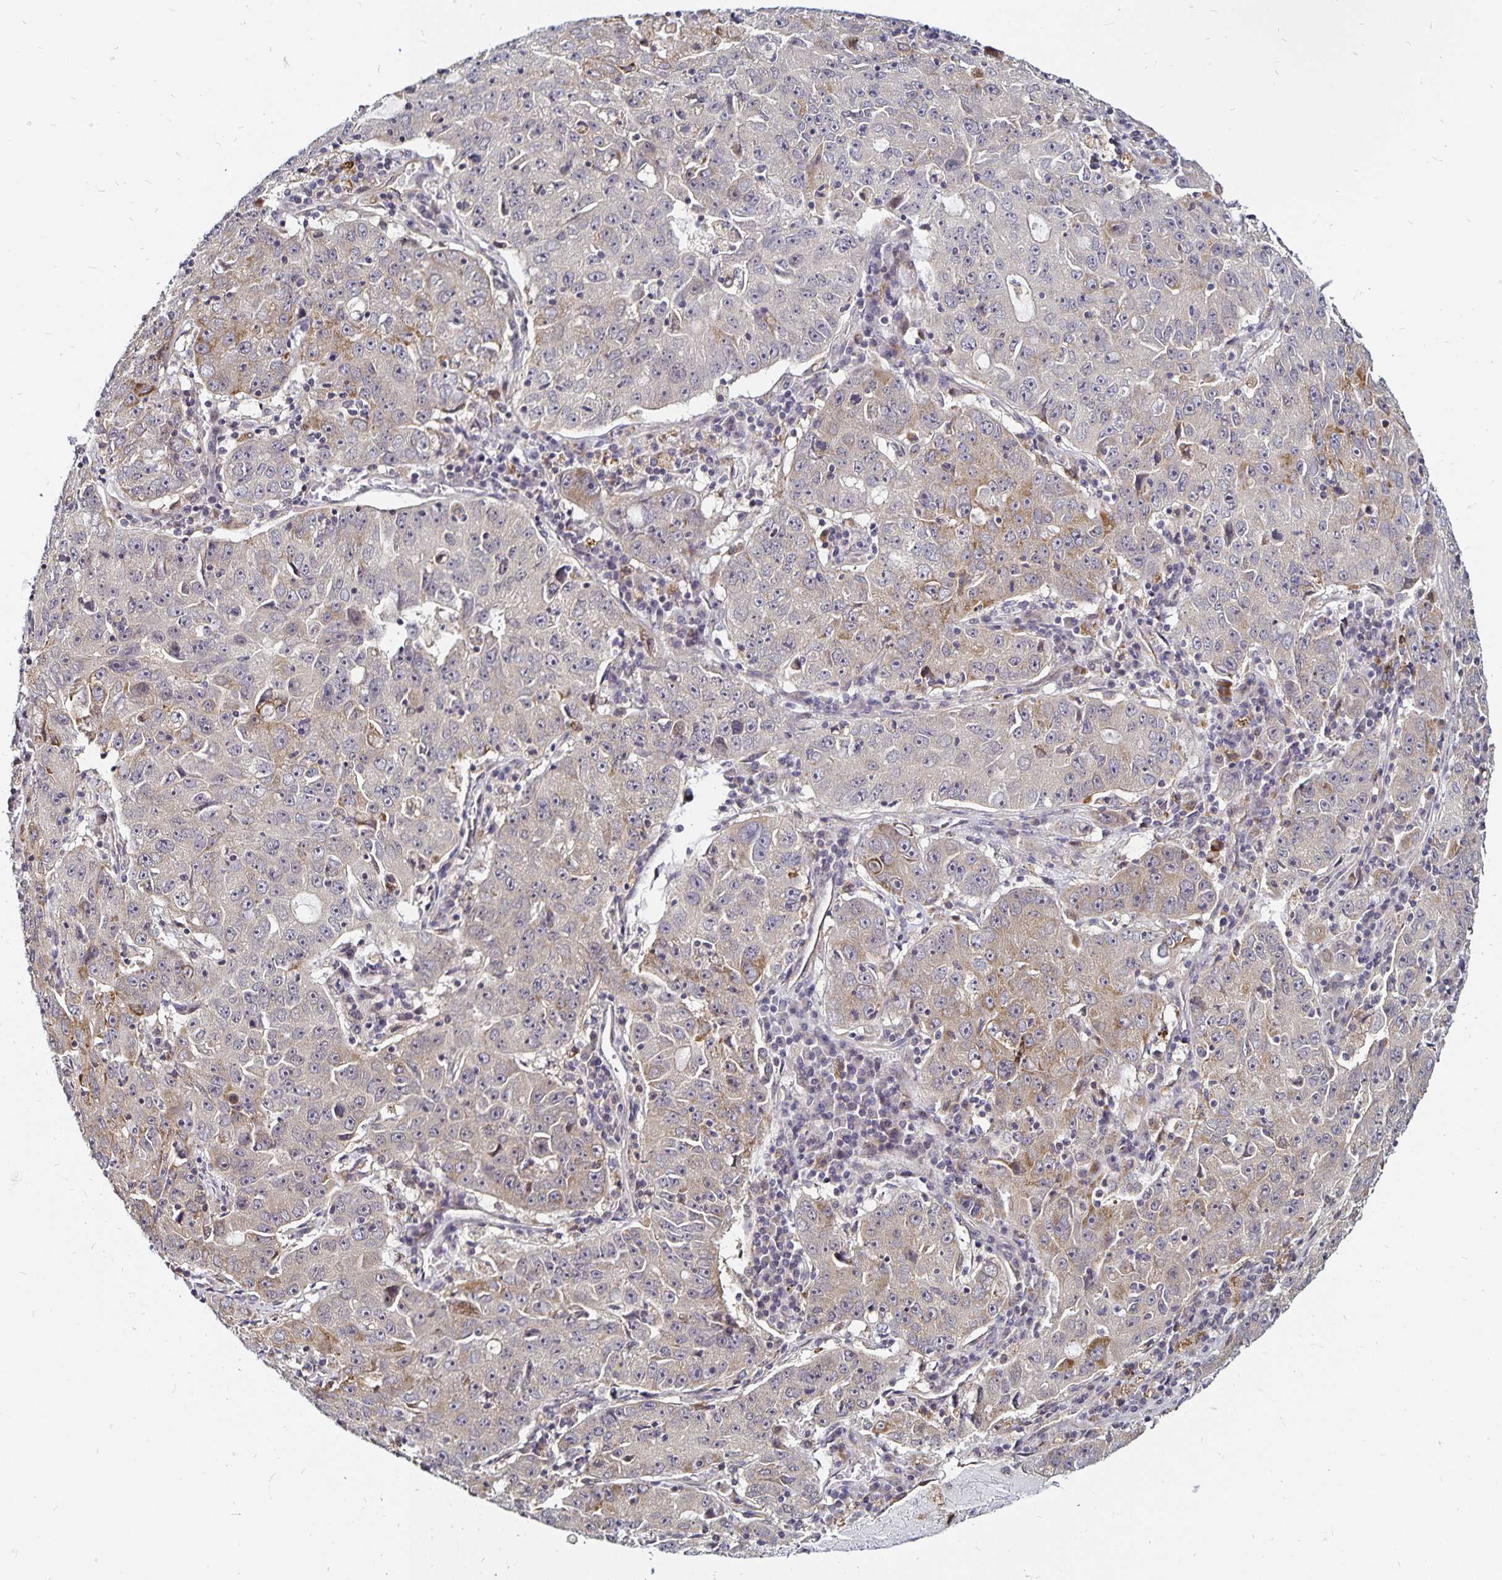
{"staining": {"intensity": "weak", "quantity": "<25%", "location": "cytoplasmic/membranous"}, "tissue": "lung cancer", "cell_type": "Tumor cells", "image_type": "cancer", "snomed": [{"axis": "morphology", "description": "Normal morphology"}, {"axis": "morphology", "description": "Adenocarcinoma, NOS"}, {"axis": "topography", "description": "Lymph node"}, {"axis": "topography", "description": "Lung"}], "caption": "DAB immunohistochemical staining of lung adenocarcinoma shows no significant expression in tumor cells. Brightfield microscopy of immunohistochemistry stained with DAB (3,3'-diaminobenzidine) (brown) and hematoxylin (blue), captured at high magnification.", "gene": "CYP27A1", "patient": {"sex": "female", "age": 57}}